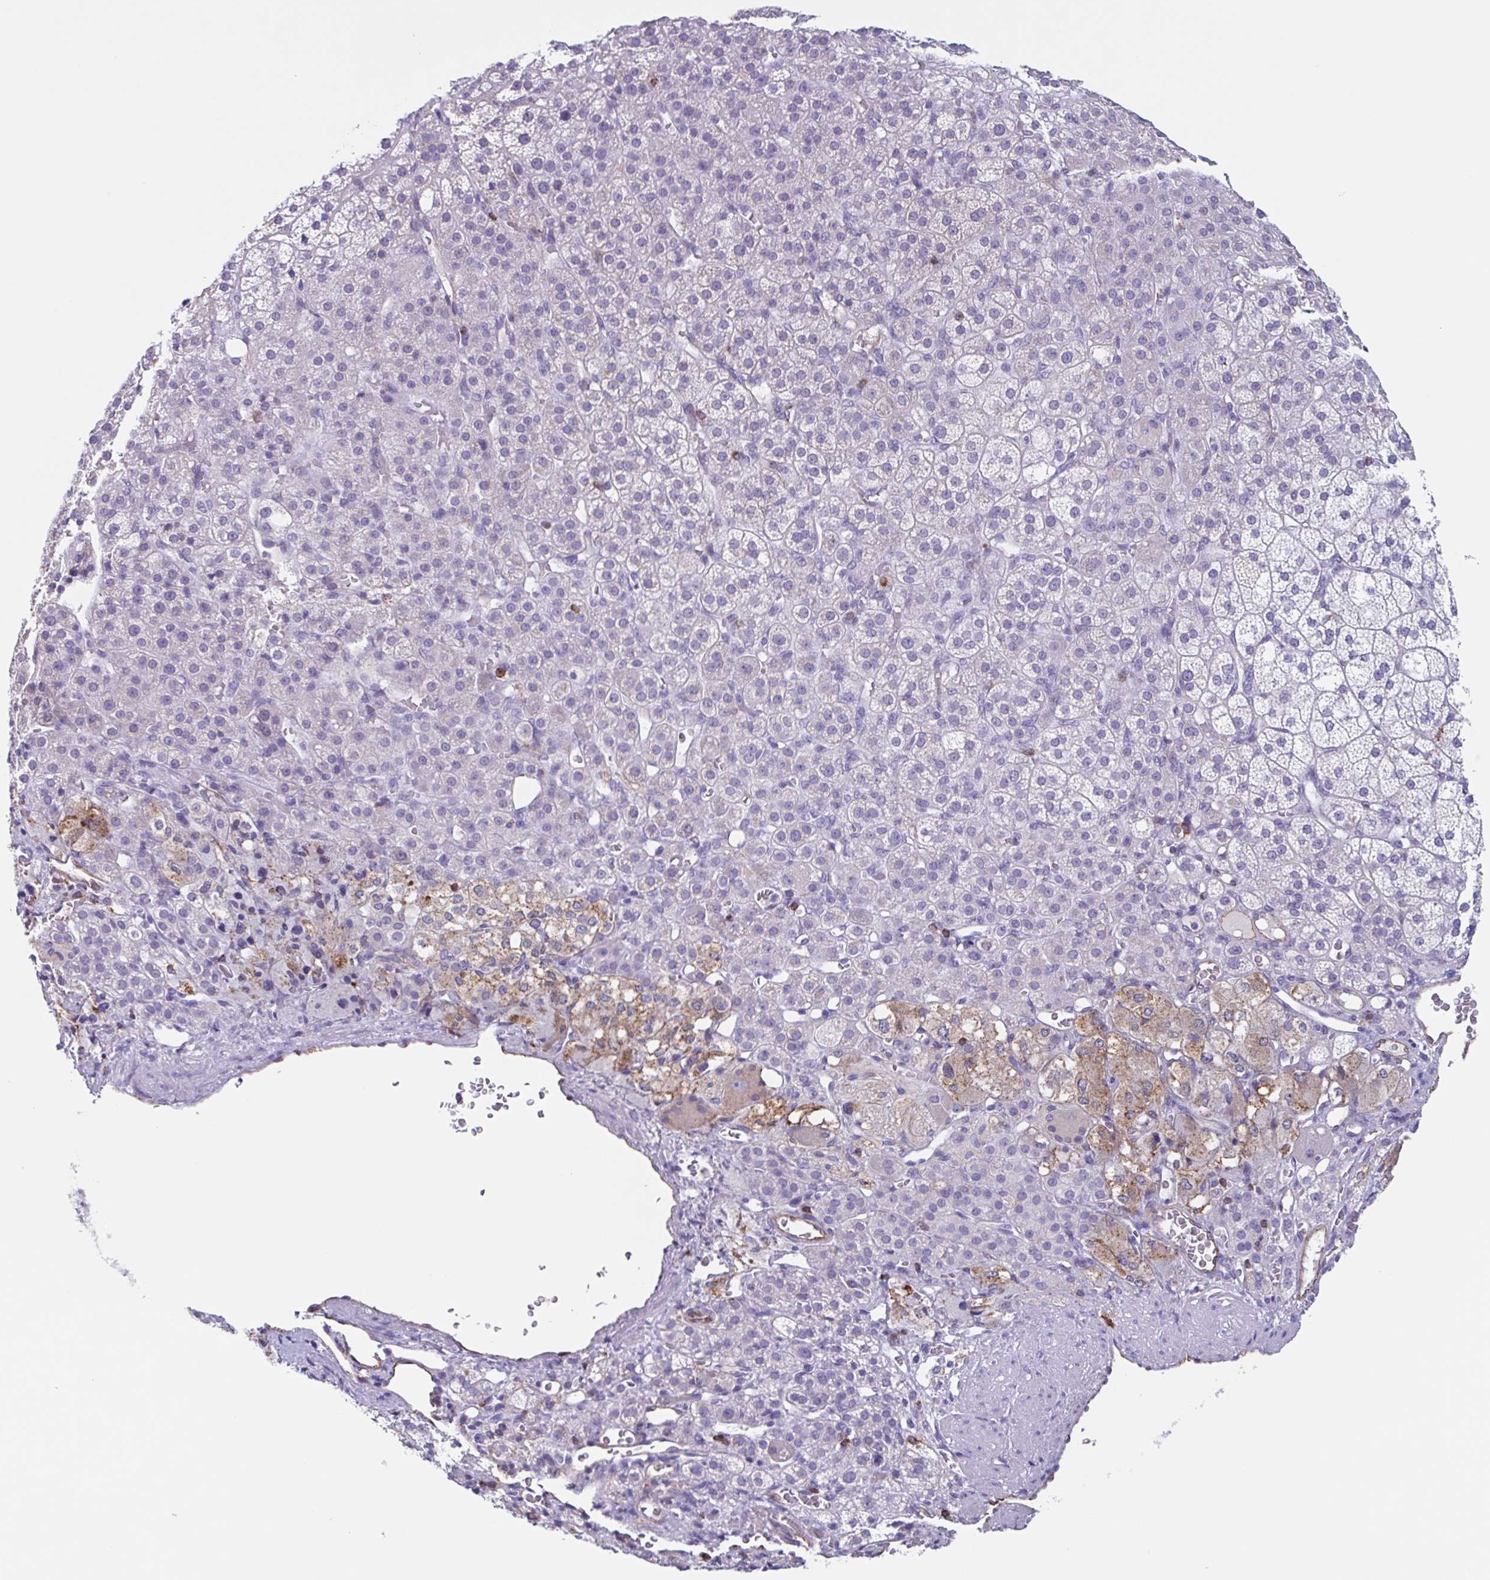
{"staining": {"intensity": "weak", "quantity": "<25%", "location": "cytoplasmic/membranous"}, "tissue": "adrenal gland", "cell_type": "Glandular cells", "image_type": "normal", "snomed": [{"axis": "morphology", "description": "Normal tissue, NOS"}, {"axis": "topography", "description": "Adrenal gland"}], "caption": "Glandular cells are negative for protein expression in normal human adrenal gland. (DAB (3,3'-diaminobenzidine) IHC, high magnification).", "gene": "TPD52", "patient": {"sex": "female", "age": 60}}